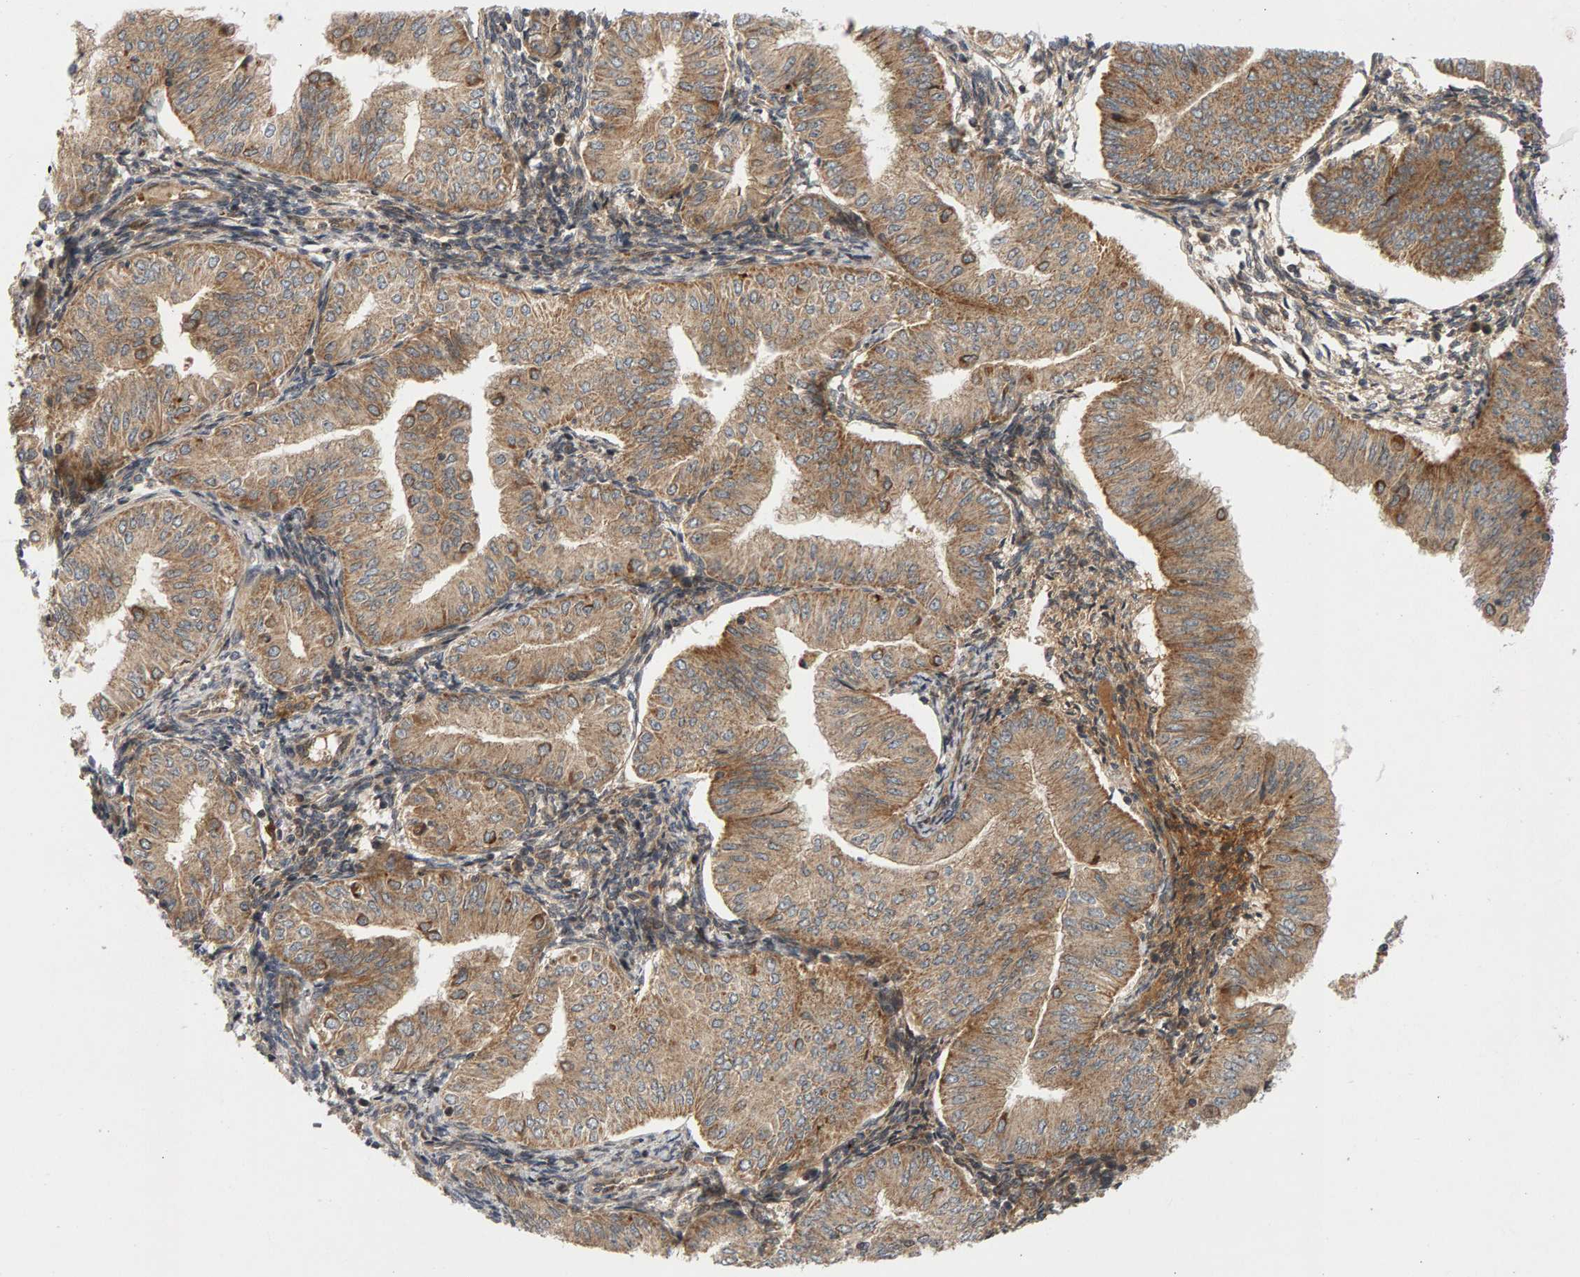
{"staining": {"intensity": "moderate", "quantity": ">75%", "location": "cytoplasmic/membranous"}, "tissue": "endometrial cancer", "cell_type": "Tumor cells", "image_type": "cancer", "snomed": [{"axis": "morphology", "description": "Normal tissue, NOS"}, {"axis": "morphology", "description": "Adenocarcinoma, NOS"}, {"axis": "topography", "description": "Endometrium"}], "caption": "The micrograph shows staining of adenocarcinoma (endometrial), revealing moderate cytoplasmic/membranous protein expression (brown color) within tumor cells.", "gene": "BAHCC1", "patient": {"sex": "female", "age": 53}}